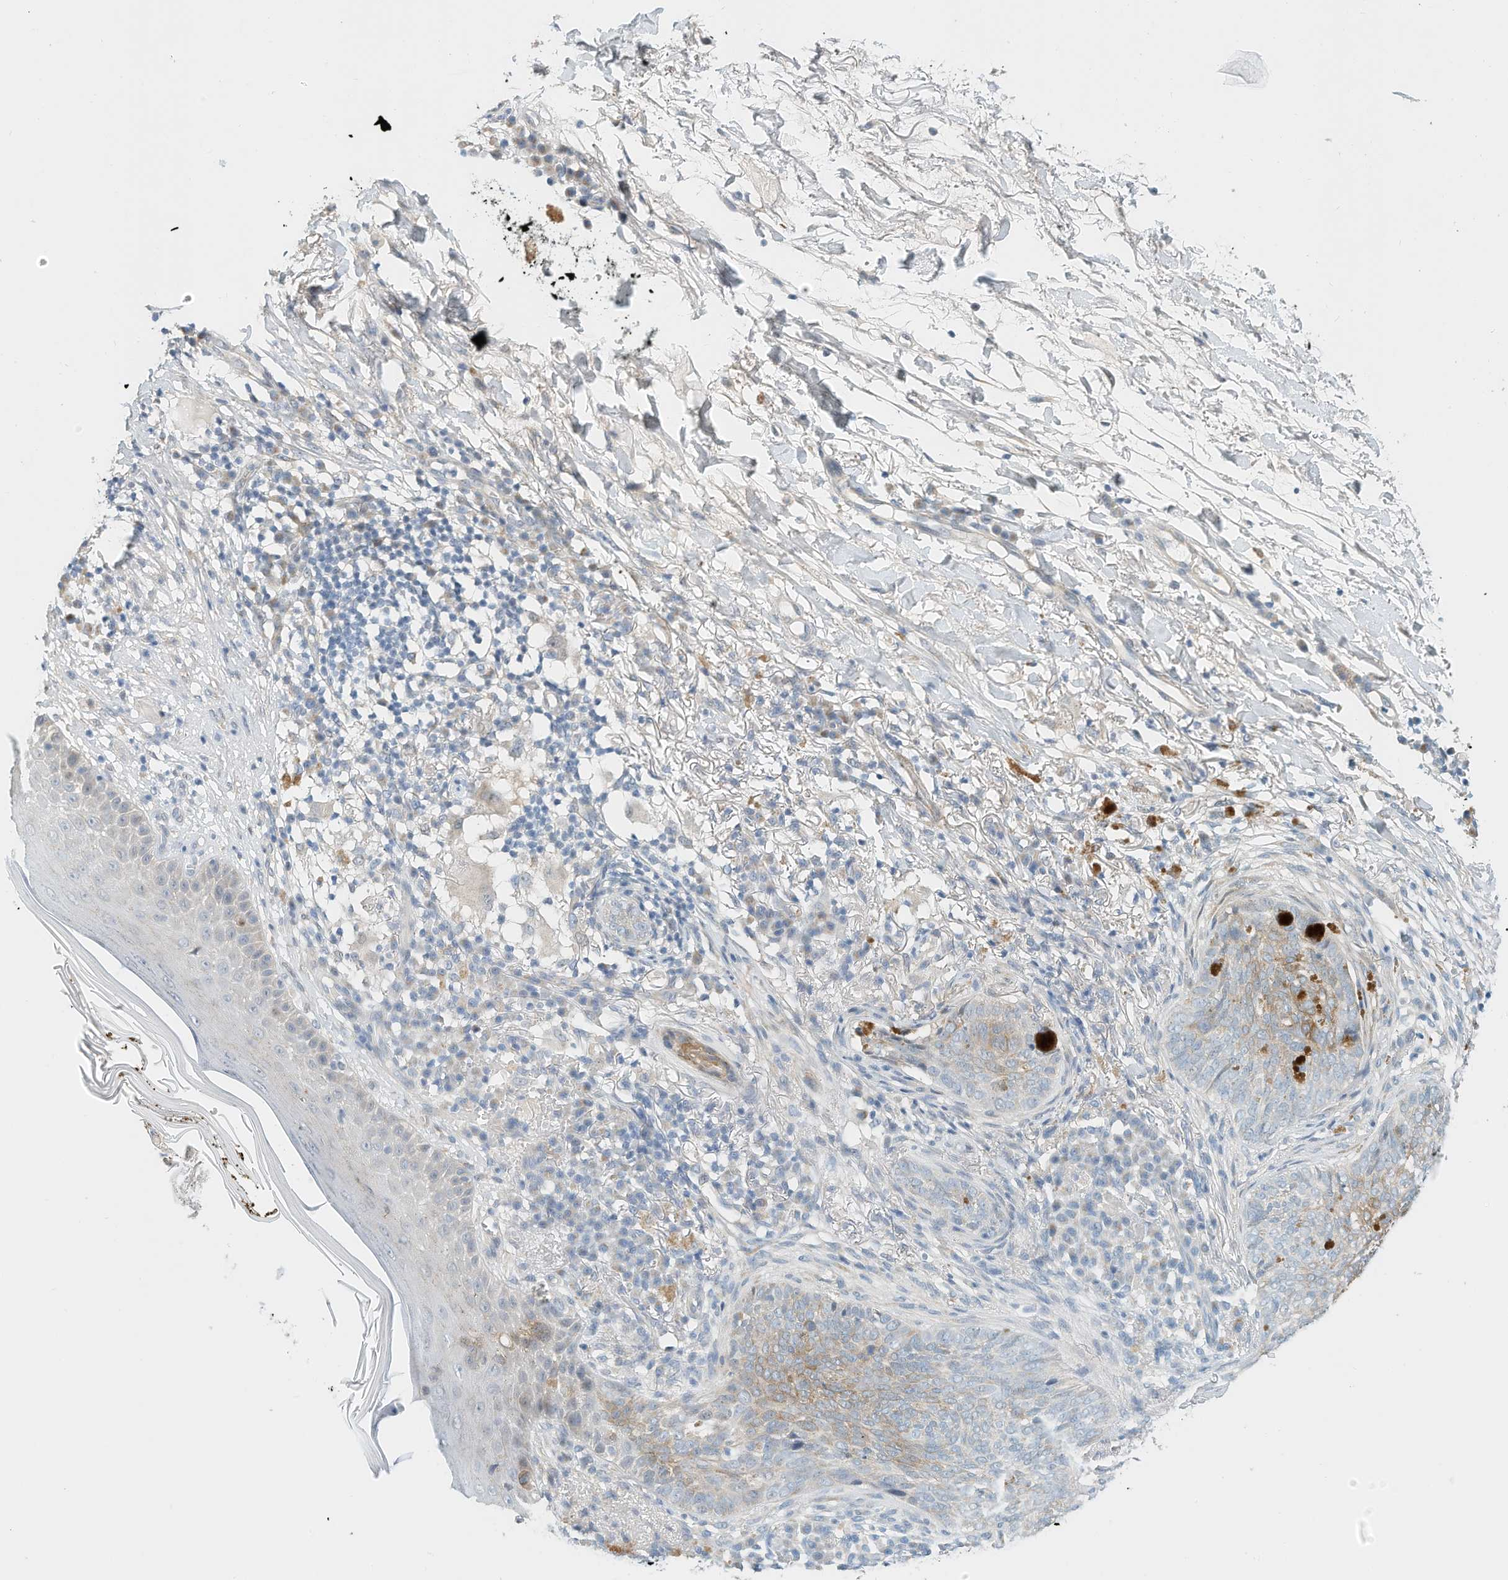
{"staining": {"intensity": "weak", "quantity": "<25%", "location": "cytoplasmic/membranous"}, "tissue": "skin cancer", "cell_type": "Tumor cells", "image_type": "cancer", "snomed": [{"axis": "morphology", "description": "Basal cell carcinoma"}, {"axis": "topography", "description": "Skin"}], "caption": "The histopathology image exhibits no significant positivity in tumor cells of skin basal cell carcinoma.", "gene": "ARHGAP28", "patient": {"sex": "male", "age": 85}}